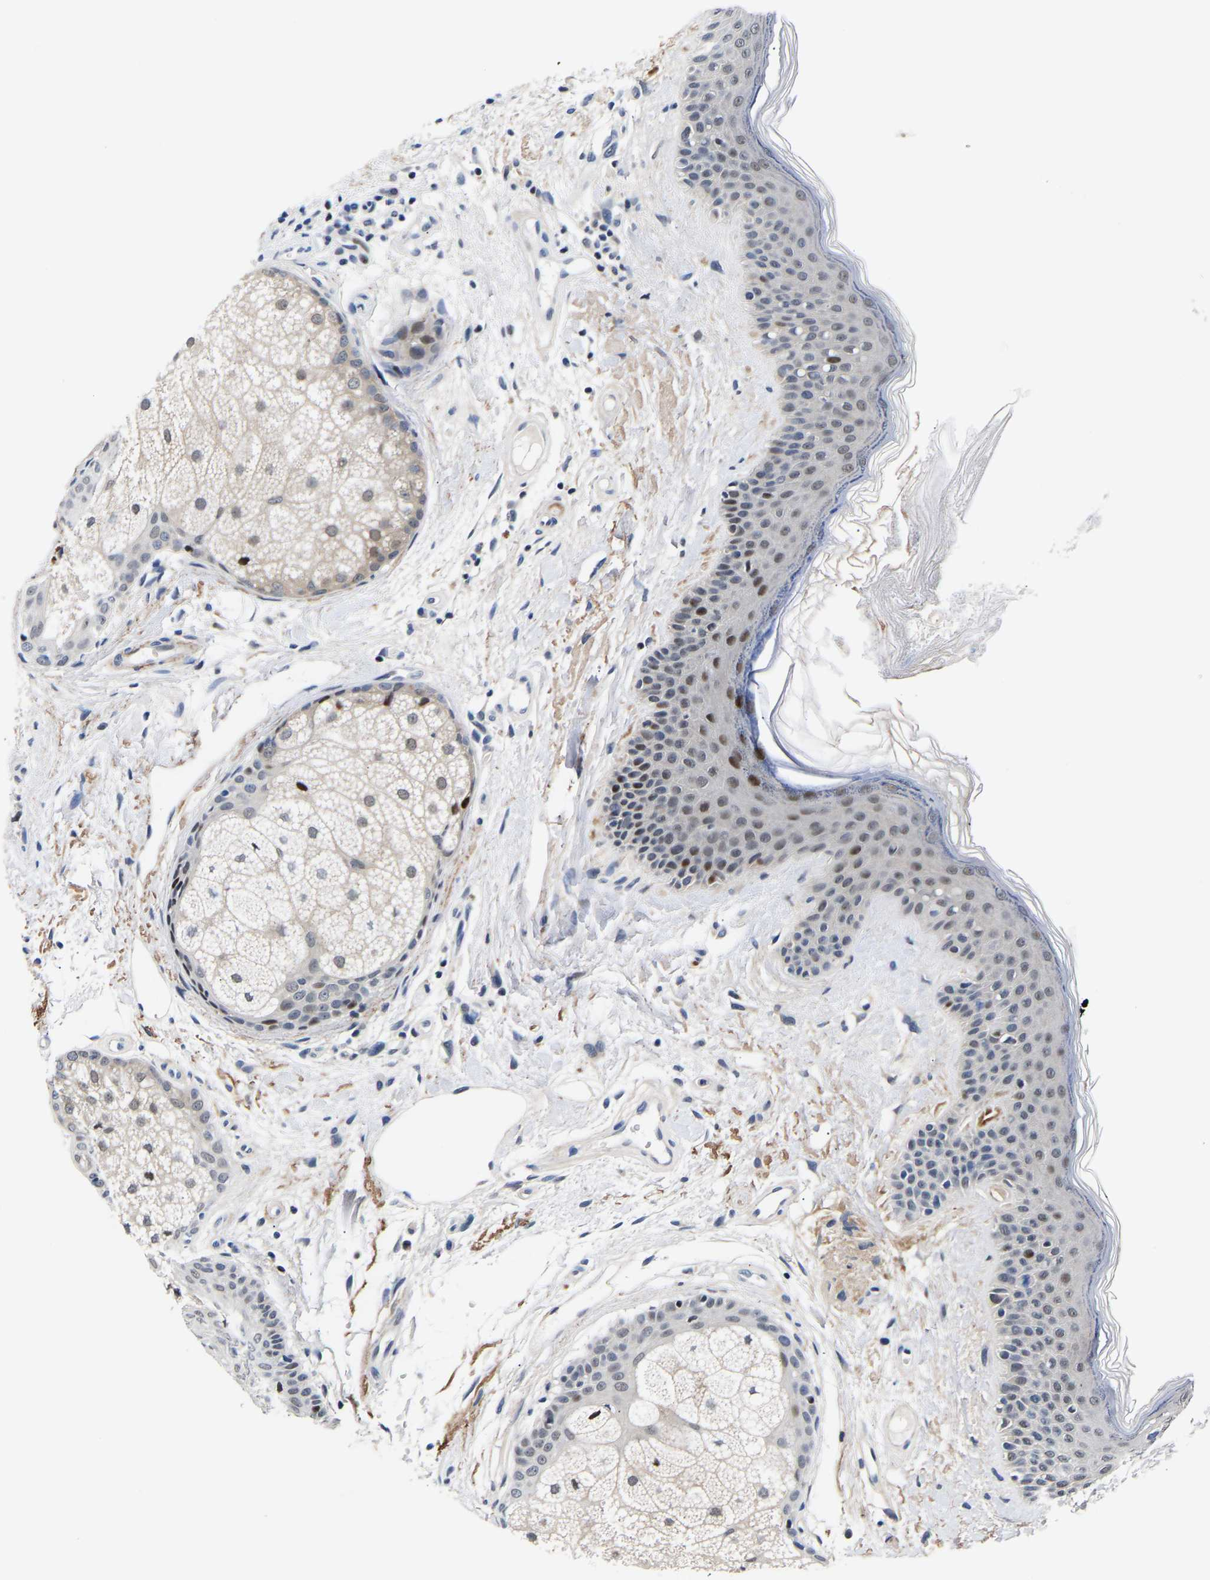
{"staining": {"intensity": "strong", "quantity": "<25%", "location": "nuclear"}, "tissue": "oral mucosa", "cell_type": "Squamous epithelial cells", "image_type": "normal", "snomed": [{"axis": "morphology", "description": "Normal tissue, NOS"}, {"axis": "topography", "description": "Skin"}, {"axis": "topography", "description": "Oral tissue"}], "caption": "A brown stain labels strong nuclear positivity of a protein in squamous epithelial cells of benign human oral mucosa. (IHC, brightfield microscopy, high magnification).", "gene": "PTRHD1", "patient": {"sex": "male", "age": 84}}